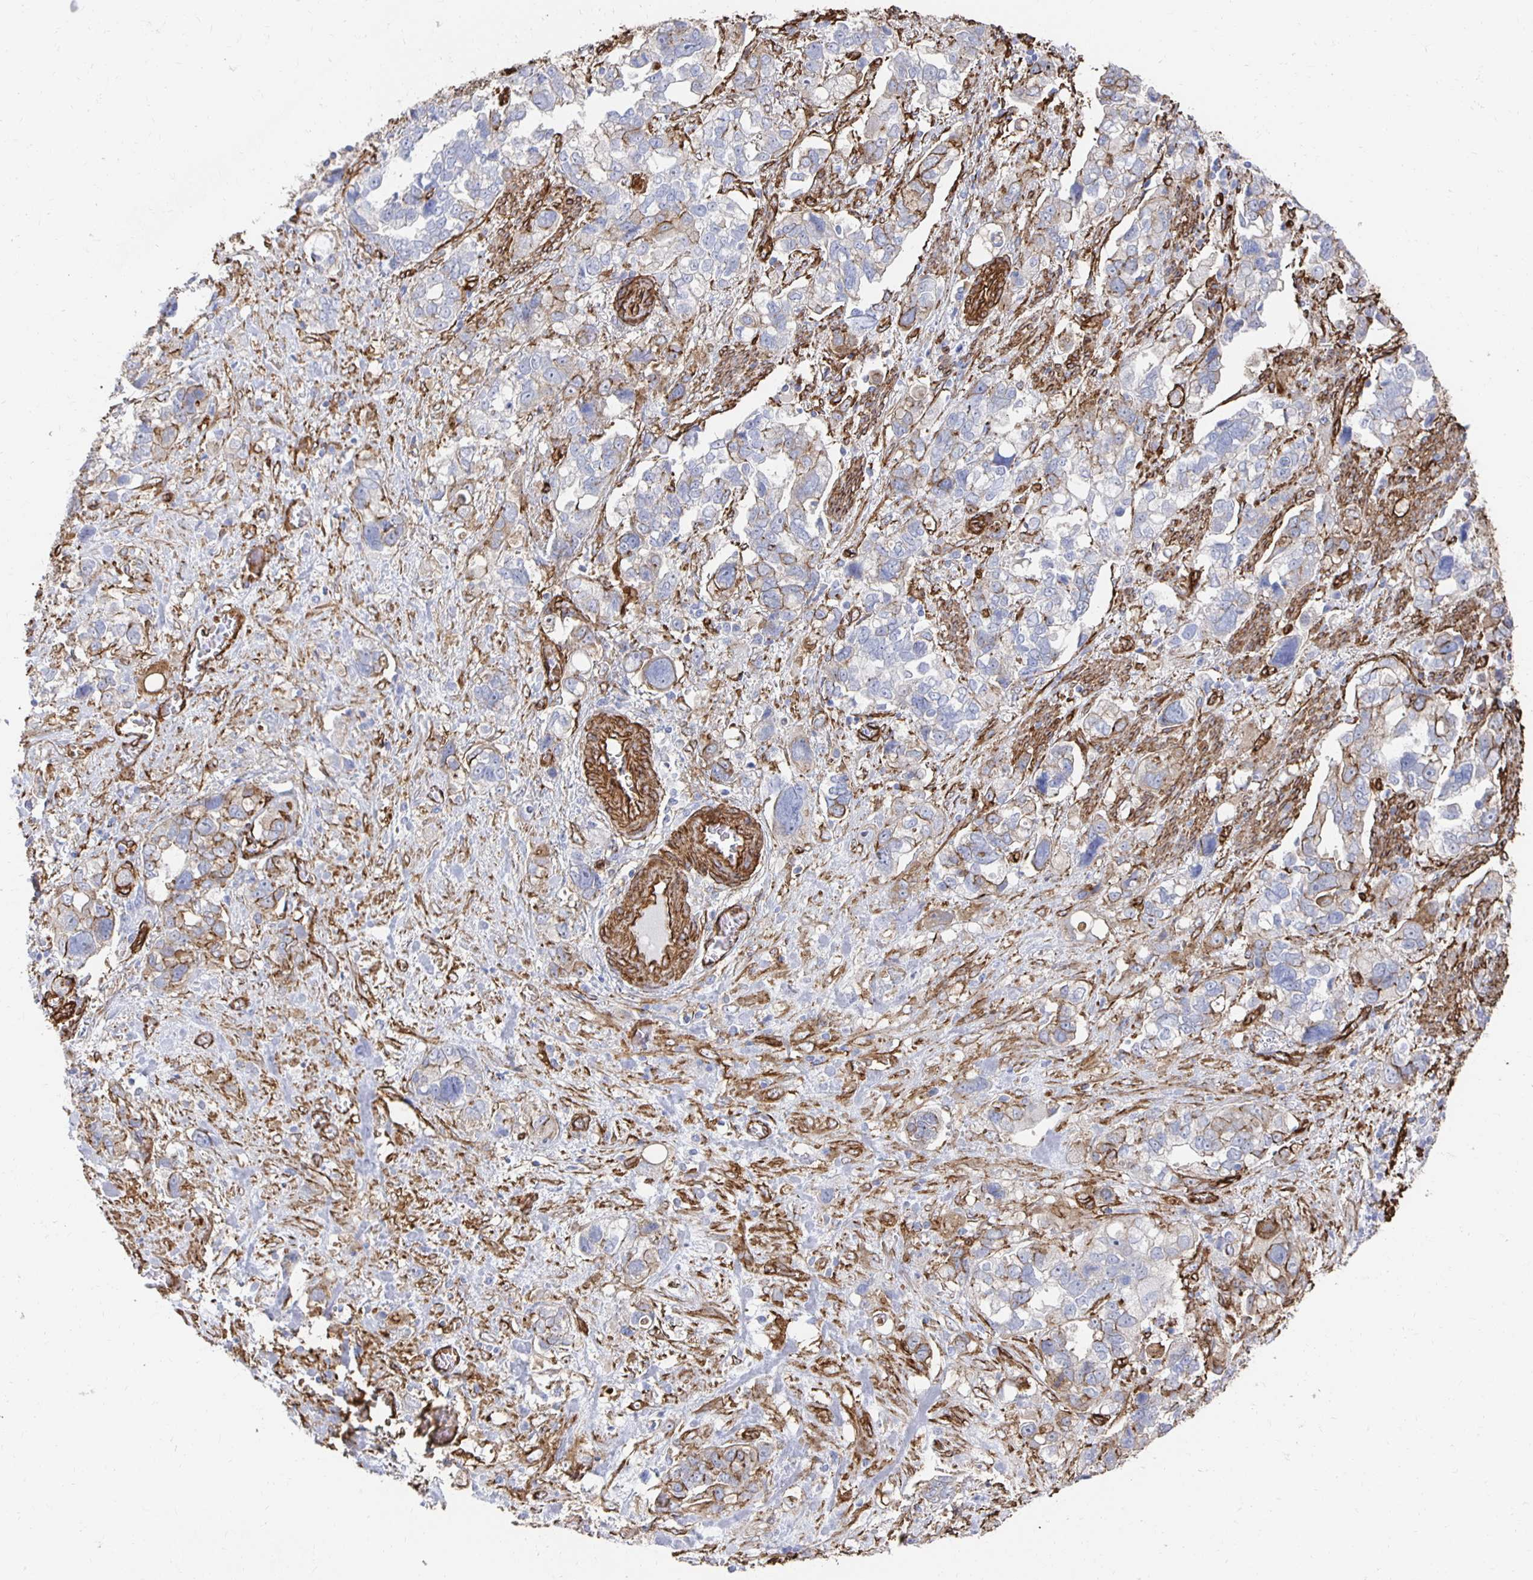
{"staining": {"intensity": "moderate", "quantity": "<25%", "location": "cytoplasmic/membranous"}, "tissue": "stomach cancer", "cell_type": "Tumor cells", "image_type": "cancer", "snomed": [{"axis": "morphology", "description": "Adenocarcinoma, NOS"}, {"axis": "topography", "description": "Stomach, upper"}], "caption": "Adenocarcinoma (stomach) stained with DAB (3,3'-diaminobenzidine) IHC reveals low levels of moderate cytoplasmic/membranous positivity in approximately <25% of tumor cells. (DAB IHC, brown staining for protein, blue staining for nuclei).", "gene": "VIPR2", "patient": {"sex": "female", "age": 81}}